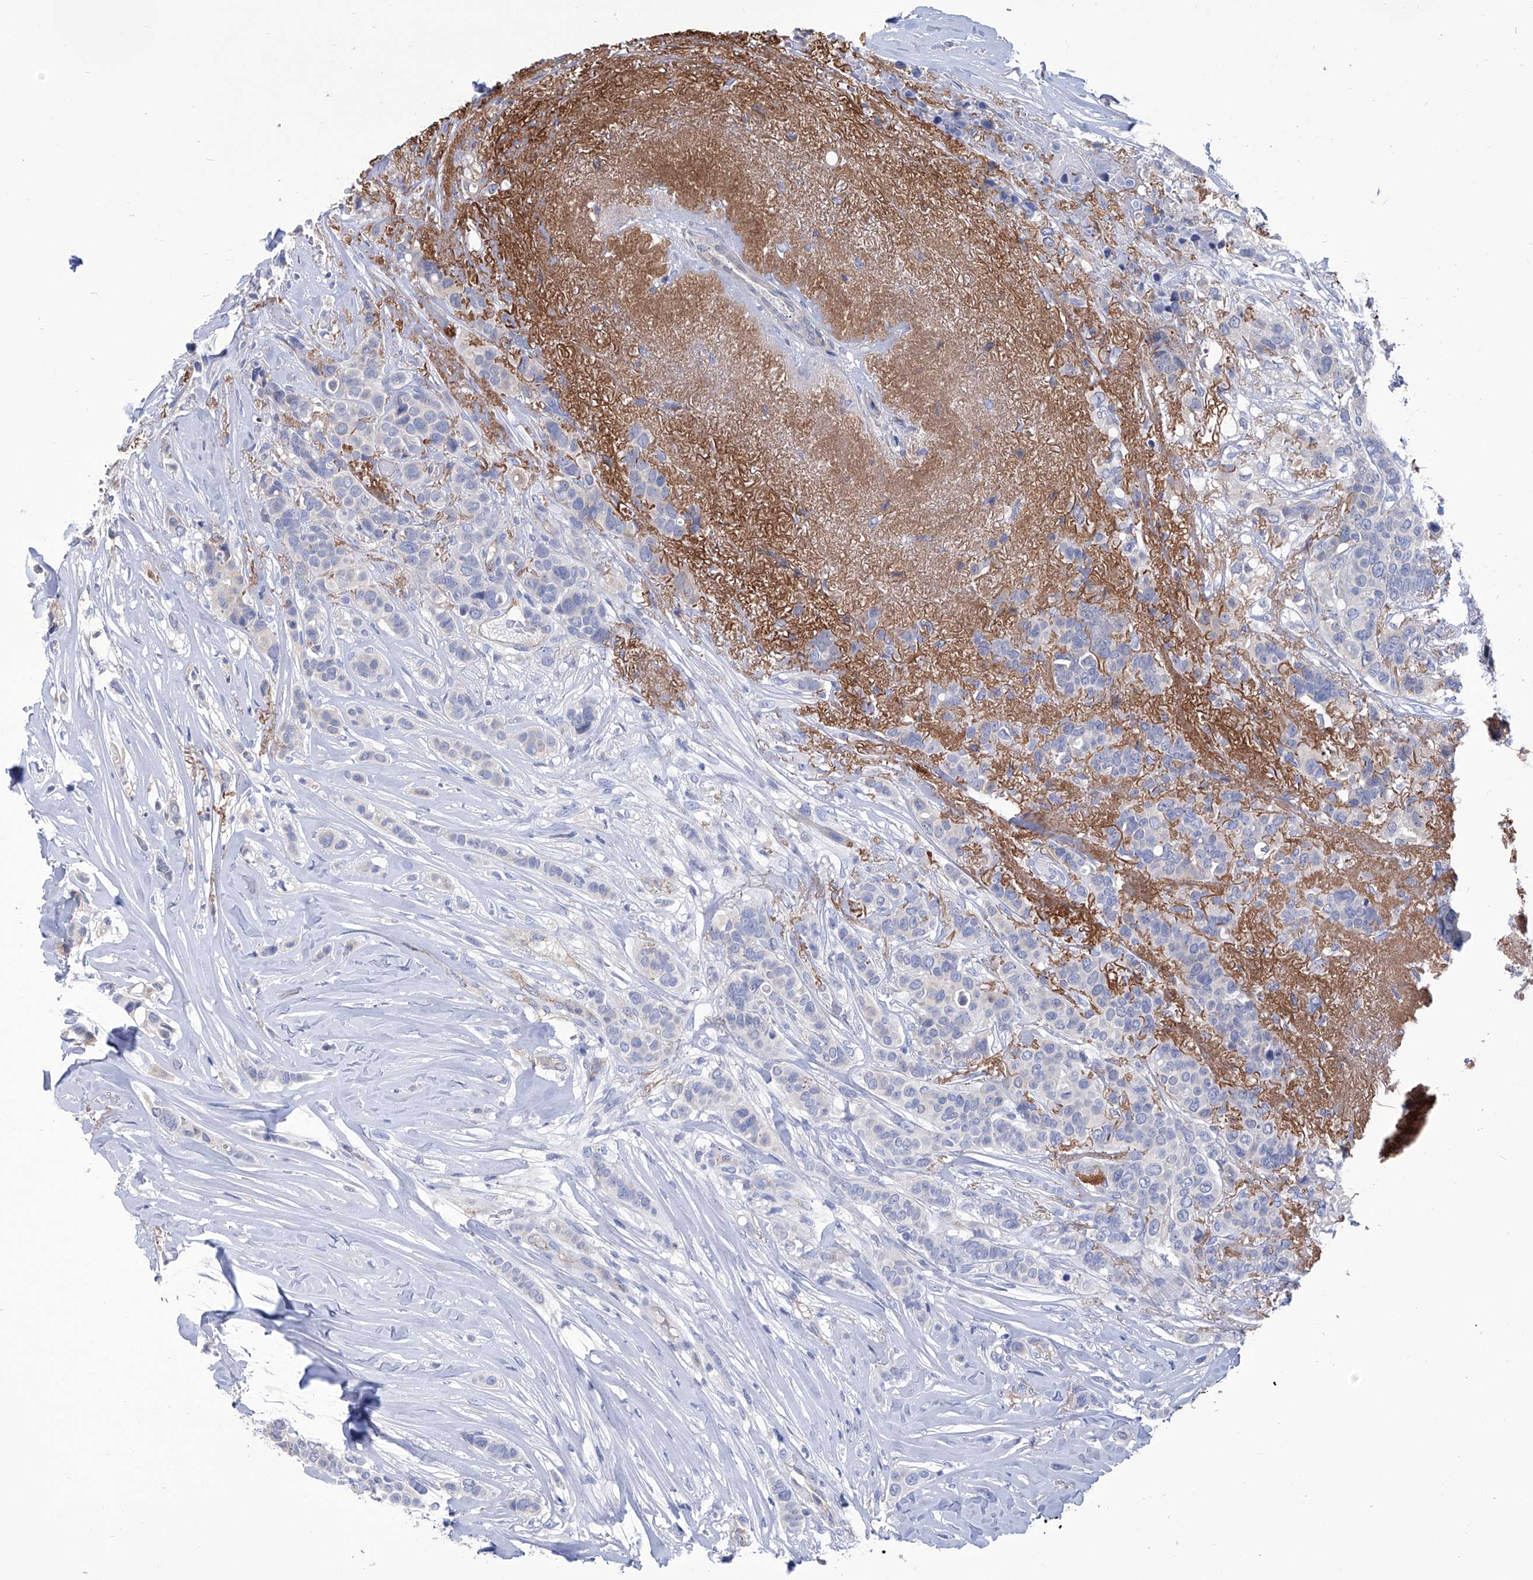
{"staining": {"intensity": "negative", "quantity": "none", "location": "none"}, "tissue": "breast cancer", "cell_type": "Tumor cells", "image_type": "cancer", "snomed": [{"axis": "morphology", "description": "Lobular carcinoma"}, {"axis": "topography", "description": "Breast"}], "caption": "There is no significant staining in tumor cells of lobular carcinoma (breast). (DAB (3,3'-diaminobenzidine) immunohistochemistry, high magnification).", "gene": "SMS", "patient": {"sex": "female", "age": 51}}